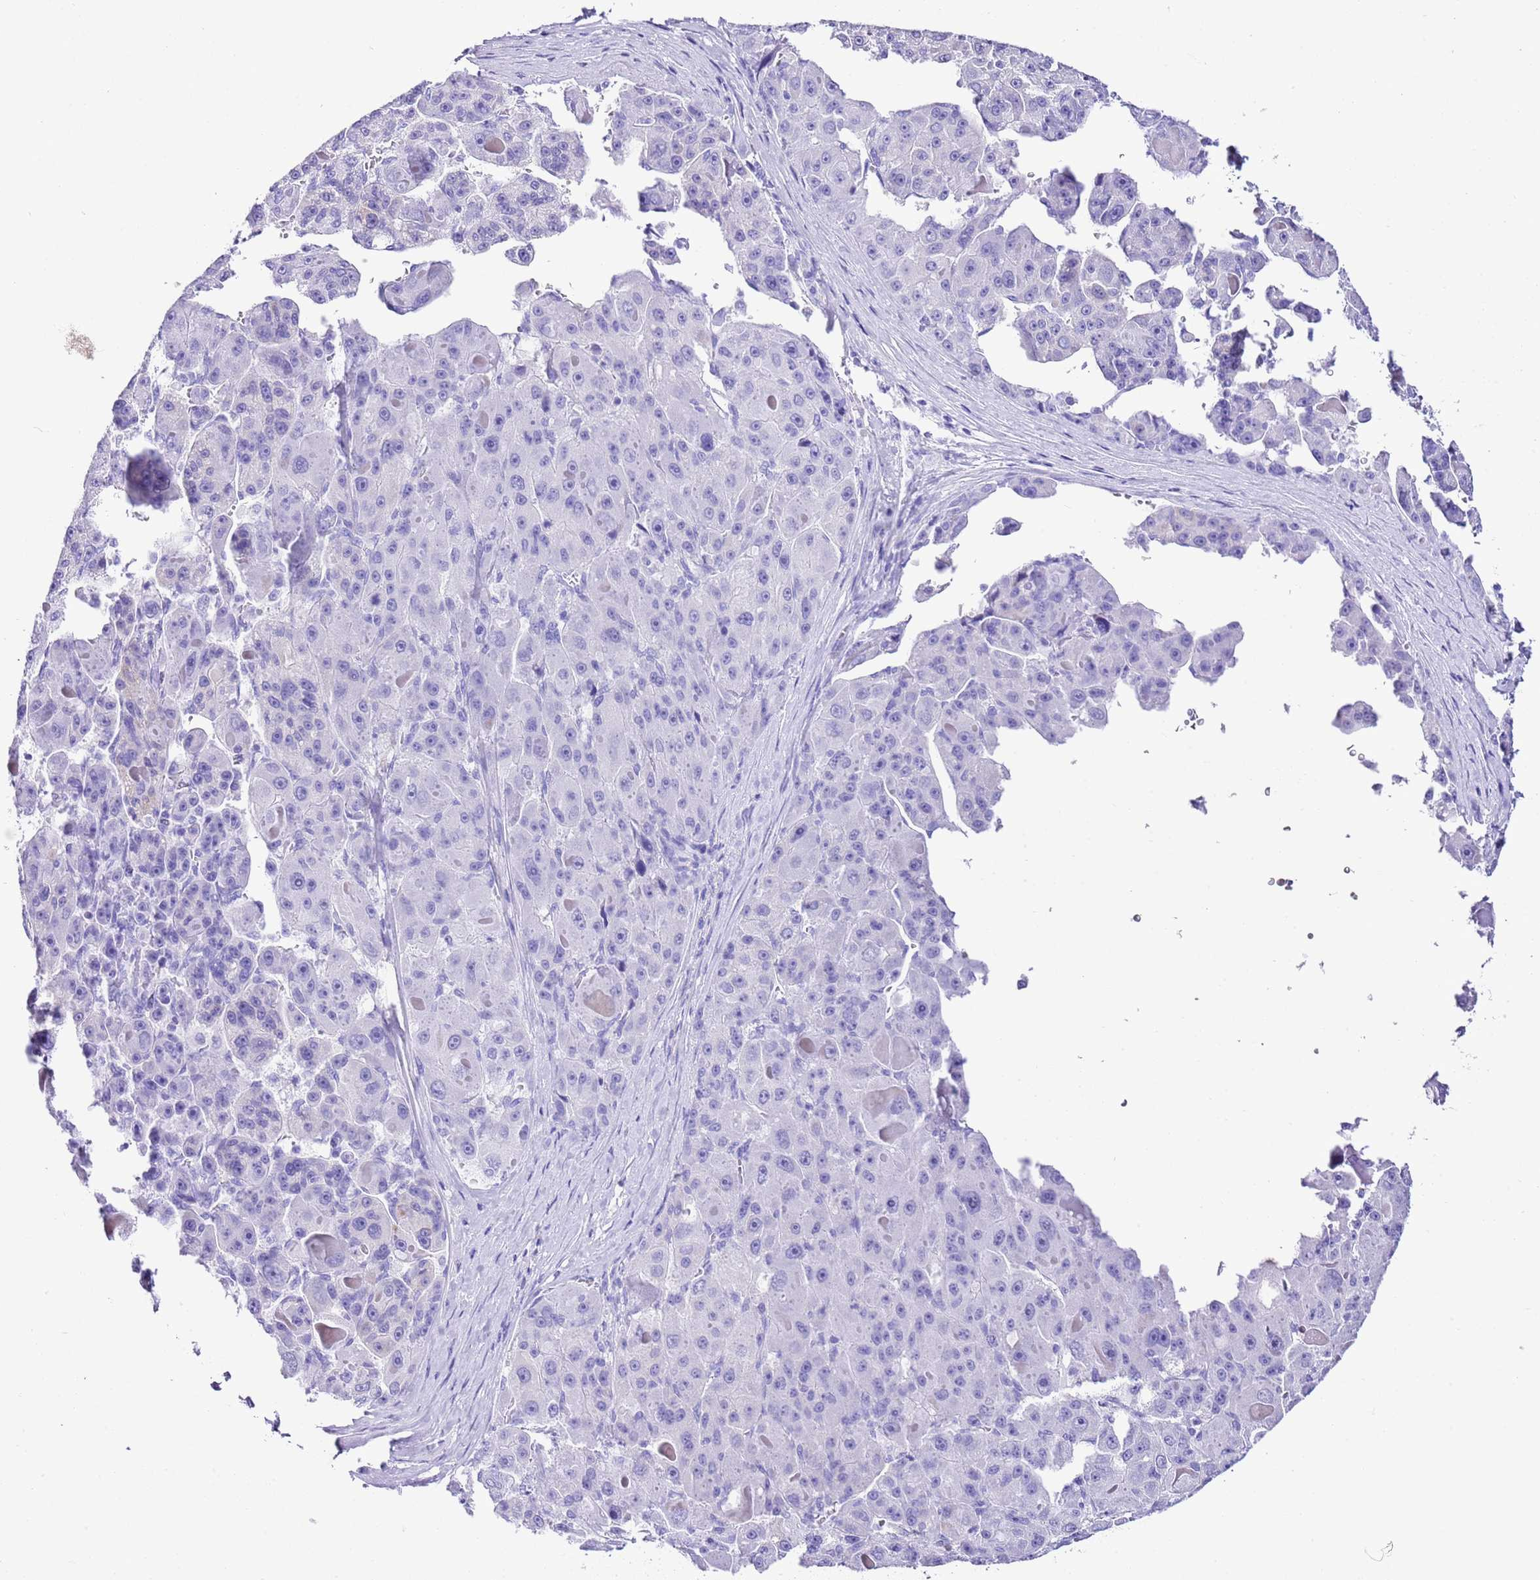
{"staining": {"intensity": "negative", "quantity": "none", "location": "none"}, "tissue": "liver cancer", "cell_type": "Tumor cells", "image_type": "cancer", "snomed": [{"axis": "morphology", "description": "Carcinoma, Hepatocellular, NOS"}, {"axis": "topography", "description": "Liver"}], "caption": "Tumor cells show no significant protein positivity in liver cancer (hepatocellular carcinoma). (Brightfield microscopy of DAB (3,3'-diaminobenzidine) immunohistochemistry at high magnification).", "gene": "KCNC1", "patient": {"sex": "male", "age": 76}}